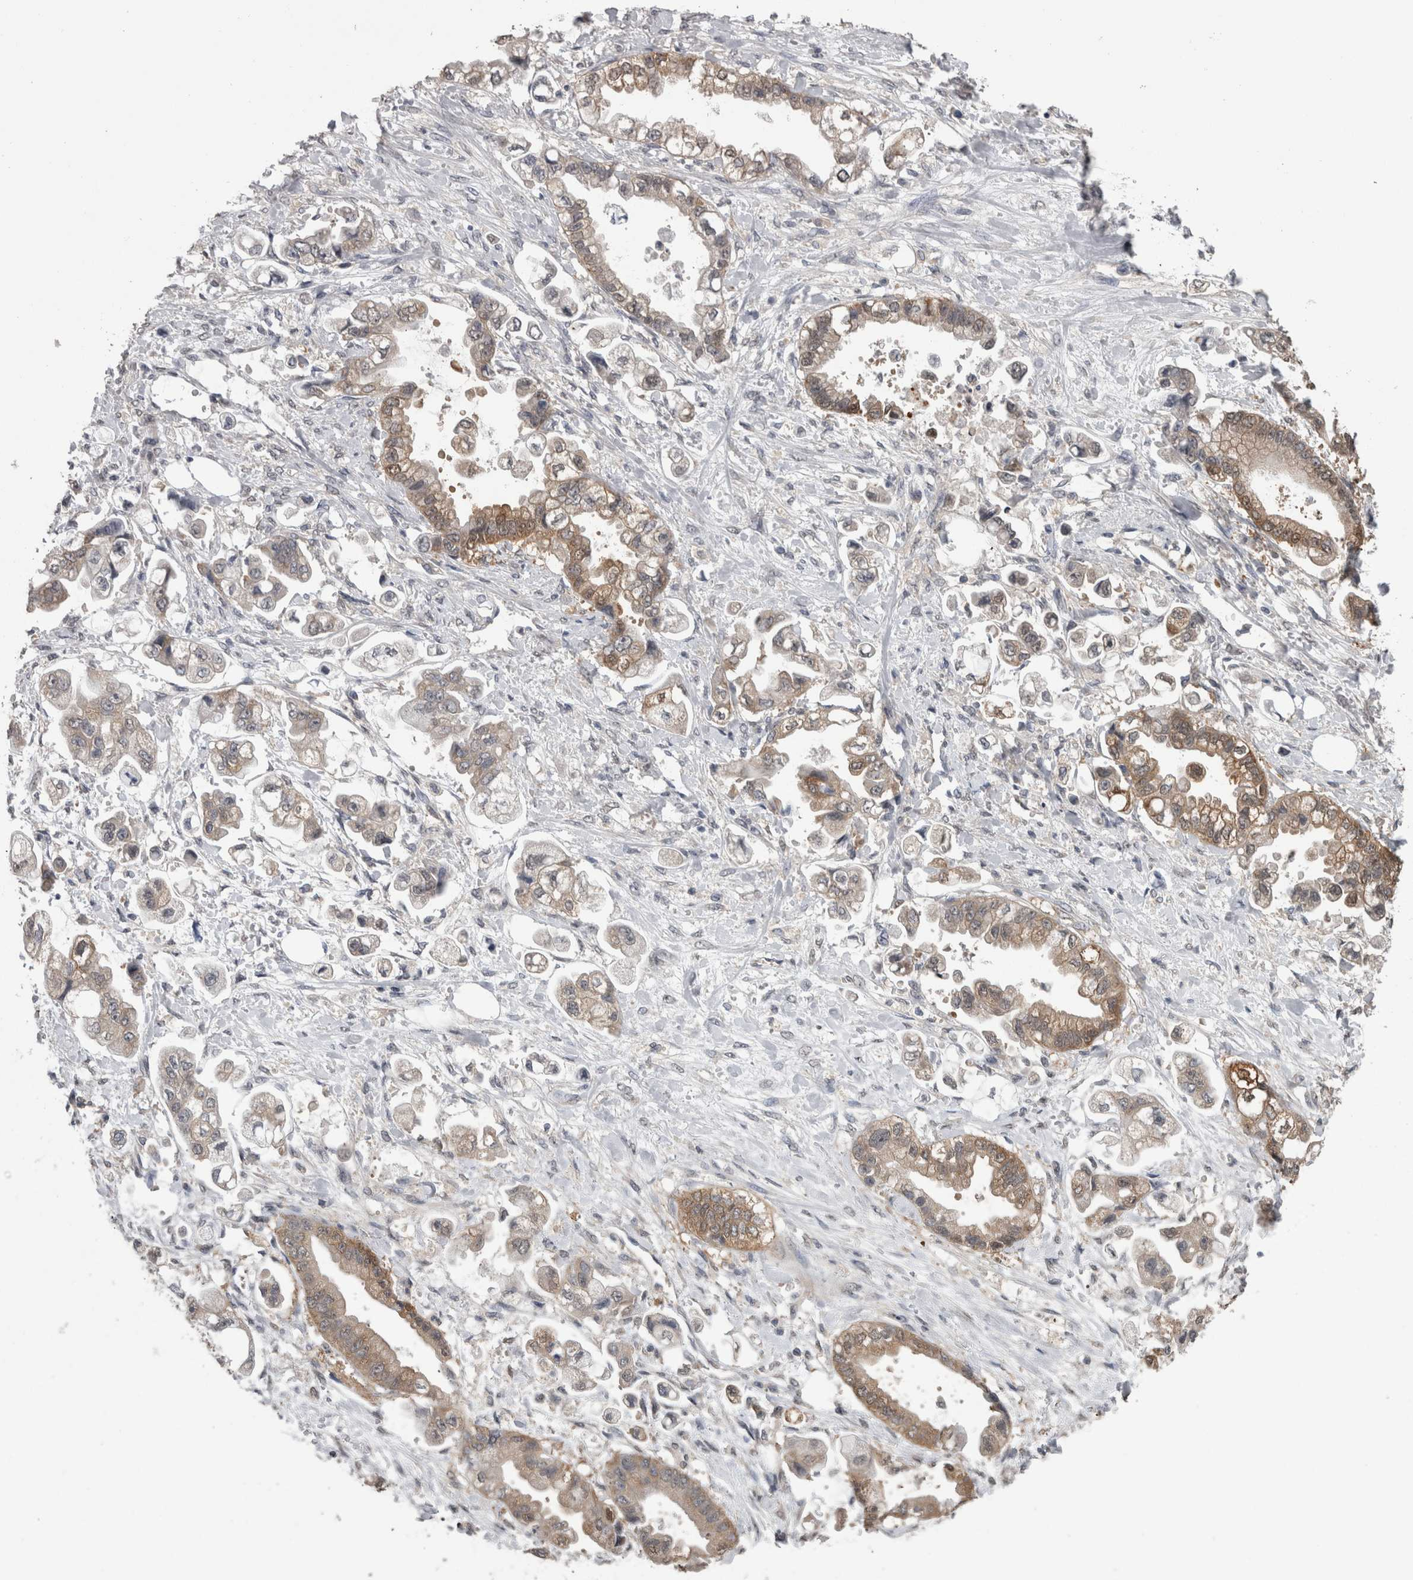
{"staining": {"intensity": "moderate", "quantity": "25%-75%", "location": "cytoplasmic/membranous"}, "tissue": "stomach cancer", "cell_type": "Tumor cells", "image_type": "cancer", "snomed": [{"axis": "morphology", "description": "Adenocarcinoma, NOS"}, {"axis": "topography", "description": "Stomach"}], "caption": "Stomach cancer (adenocarcinoma) tissue shows moderate cytoplasmic/membranous expression in about 25%-75% of tumor cells Ihc stains the protein in brown and the nuclei are stained blue.", "gene": "DDX6", "patient": {"sex": "male", "age": 62}}